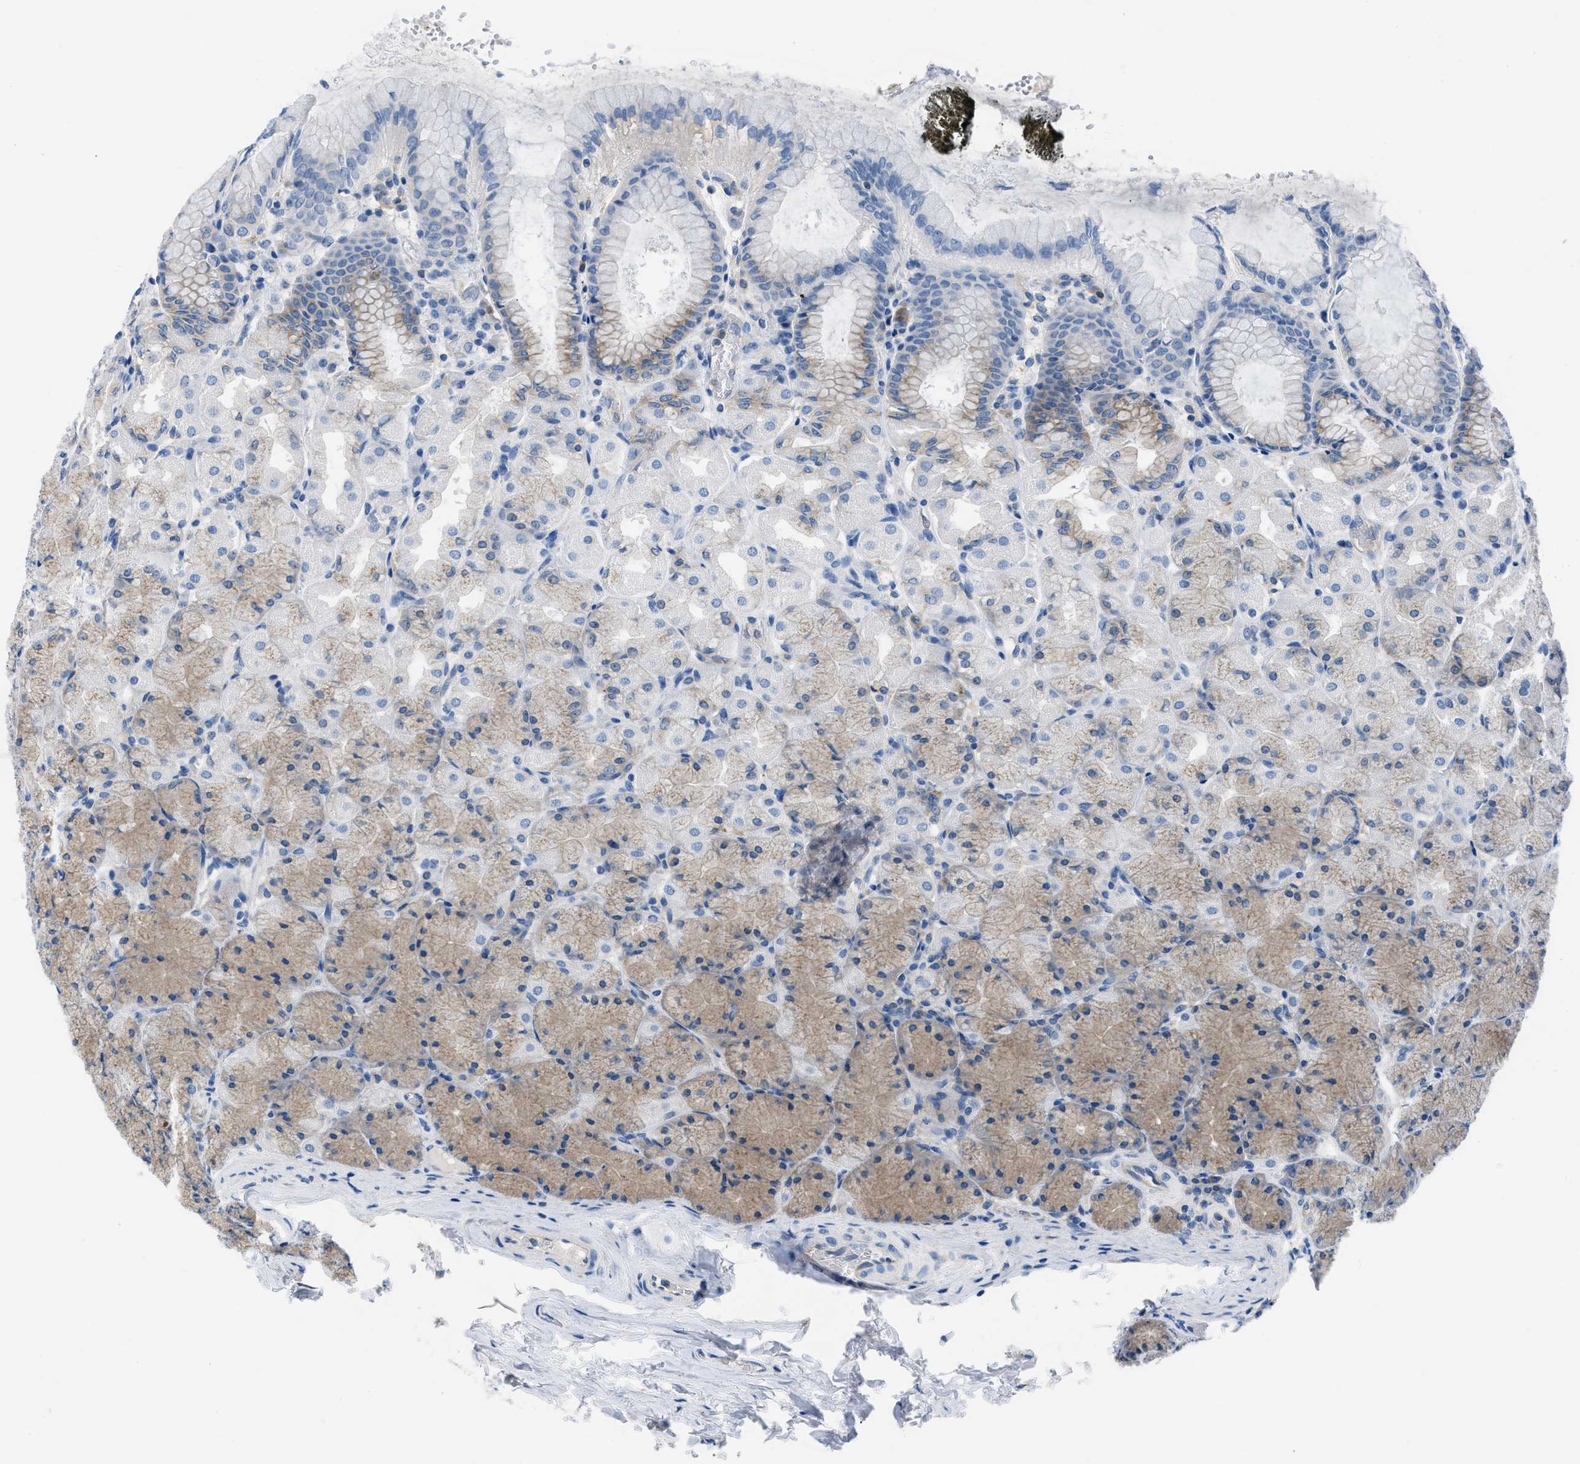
{"staining": {"intensity": "moderate", "quantity": "<25%", "location": "cytoplasmic/membranous"}, "tissue": "stomach", "cell_type": "Glandular cells", "image_type": "normal", "snomed": [{"axis": "morphology", "description": "Normal tissue, NOS"}, {"axis": "topography", "description": "Stomach, upper"}], "caption": "Human stomach stained with a protein marker shows moderate staining in glandular cells.", "gene": "BNC2", "patient": {"sex": "female", "age": 56}}